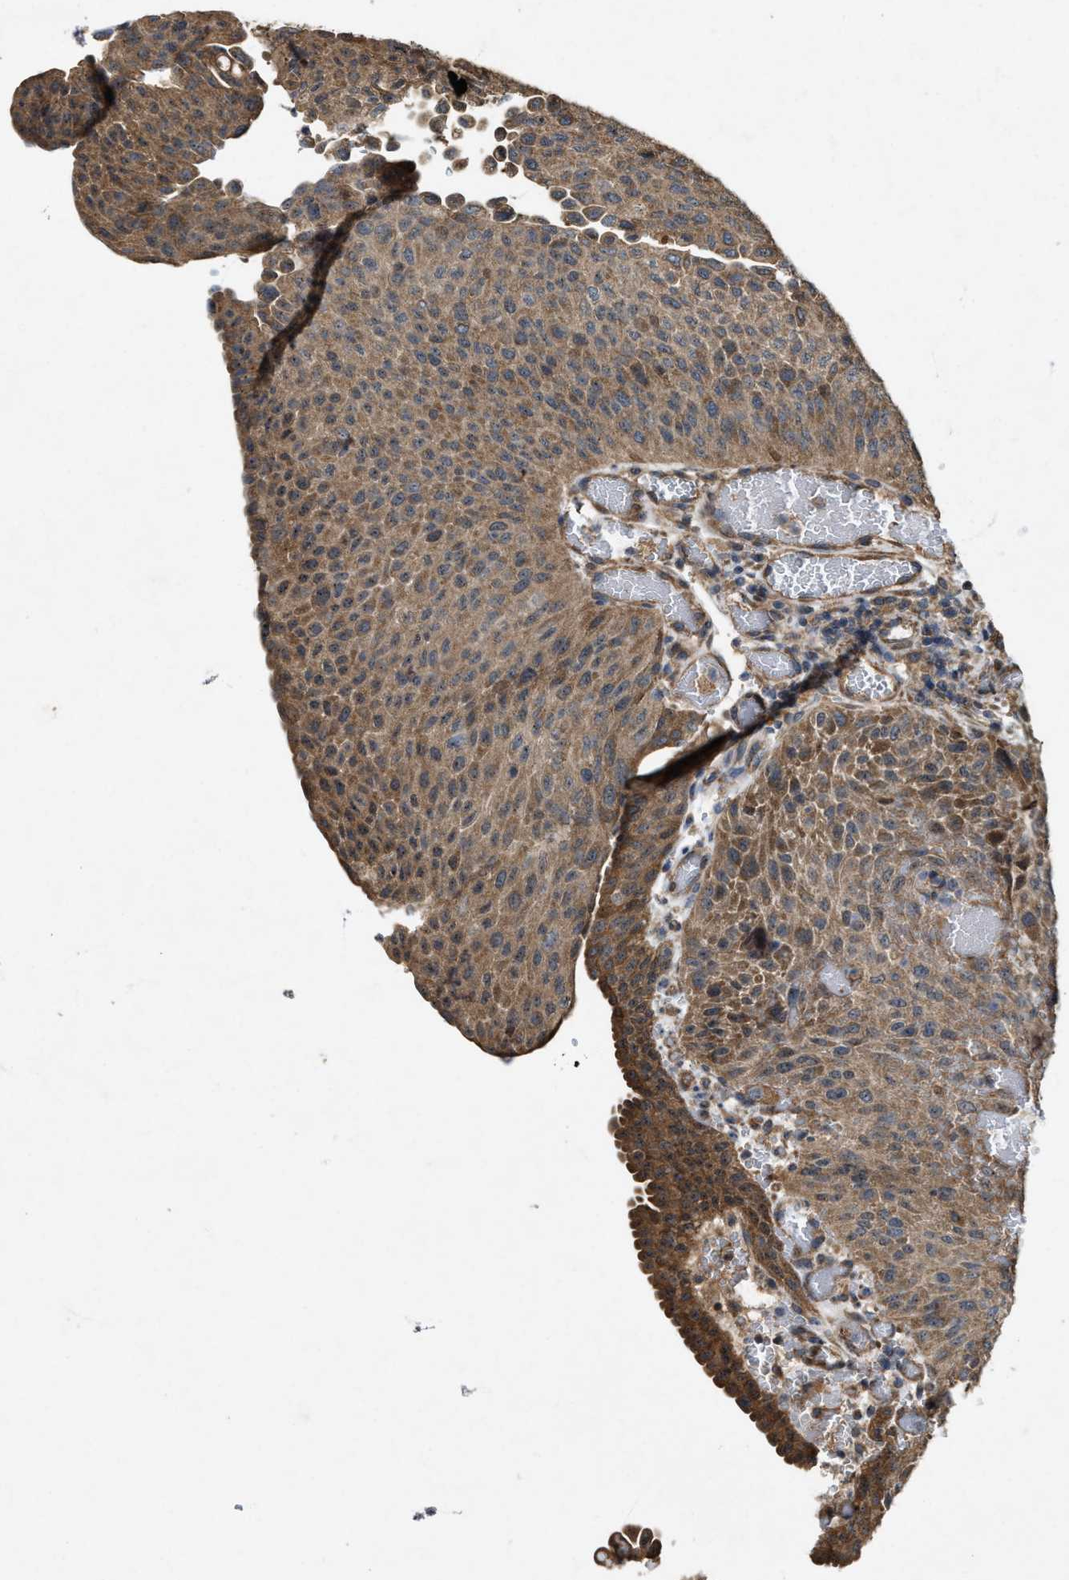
{"staining": {"intensity": "moderate", "quantity": ">75%", "location": "cytoplasmic/membranous"}, "tissue": "urothelial cancer", "cell_type": "Tumor cells", "image_type": "cancer", "snomed": [{"axis": "morphology", "description": "Urothelial carcinoma, Low grade"}, {"axis": "morphology", "description": "Urothelial carcinoma, High grade"}, {"axis": "topography", "description": "Urinary bladder"}], "caption": "Human urothelial cancer stained with a brown dye reveals moderate cytoplasmic/membranous positive staining in approximately >75% of tumor cells.", "gene": "PDP2", "patient": {"sex": "male", "age": 35}}